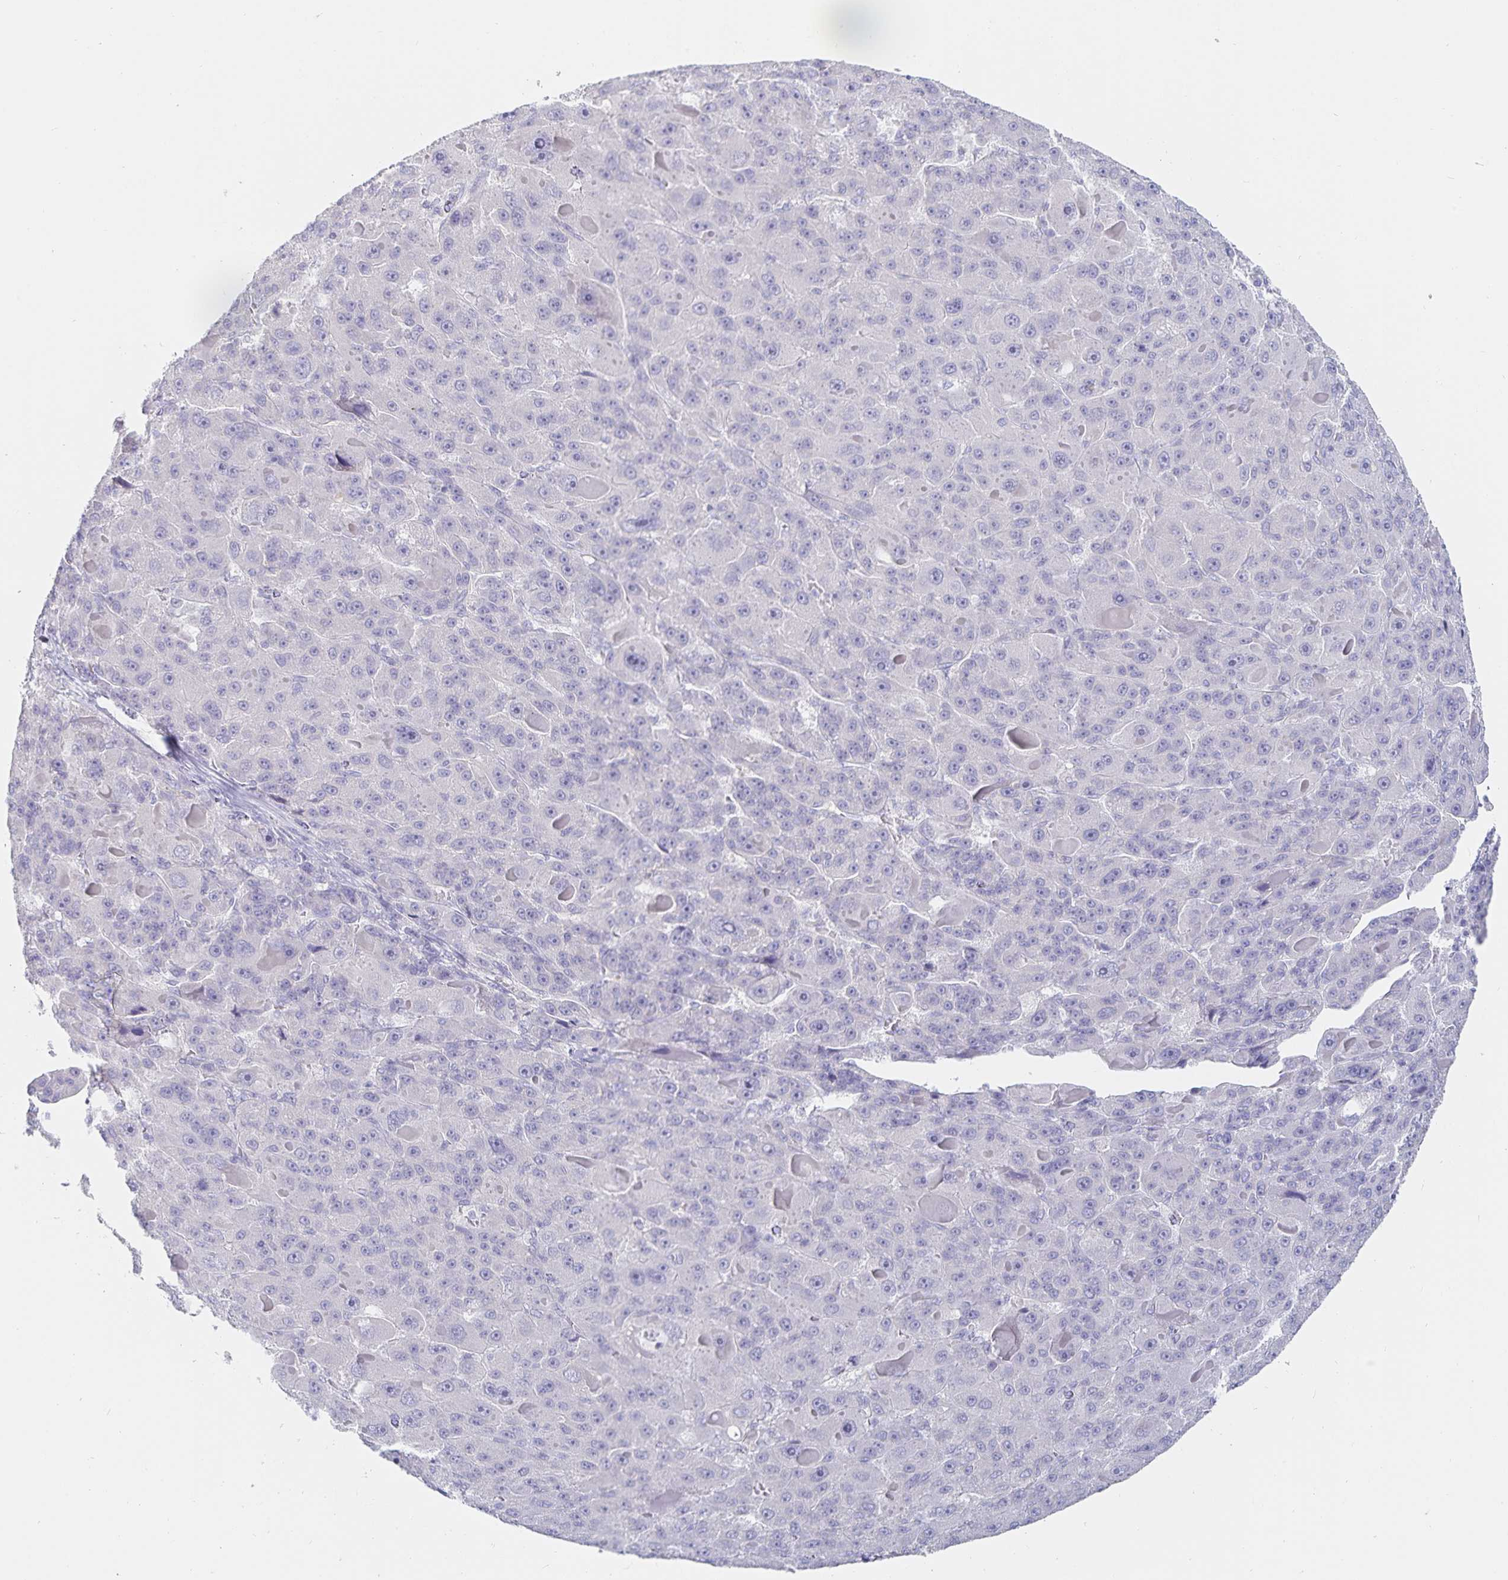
{"staining": {"intensity": "negative", "quantity": "none", "location": "none"}, "tissue": "liver cancer", "cell_type": "Tumor cells", "image_type": "cancer", "snomed": [{"axis": "morphology", "description": "Carcinoma, Hepatocellular, NOS"}, {"axis": "topography", "description": "Liver"}], "caption": "Tumor cells are negative for protein expression in human liver hepatocellular carcinoma.", "gene": "SFTPA1", "patient": {"sex": "male", "age": 76}}